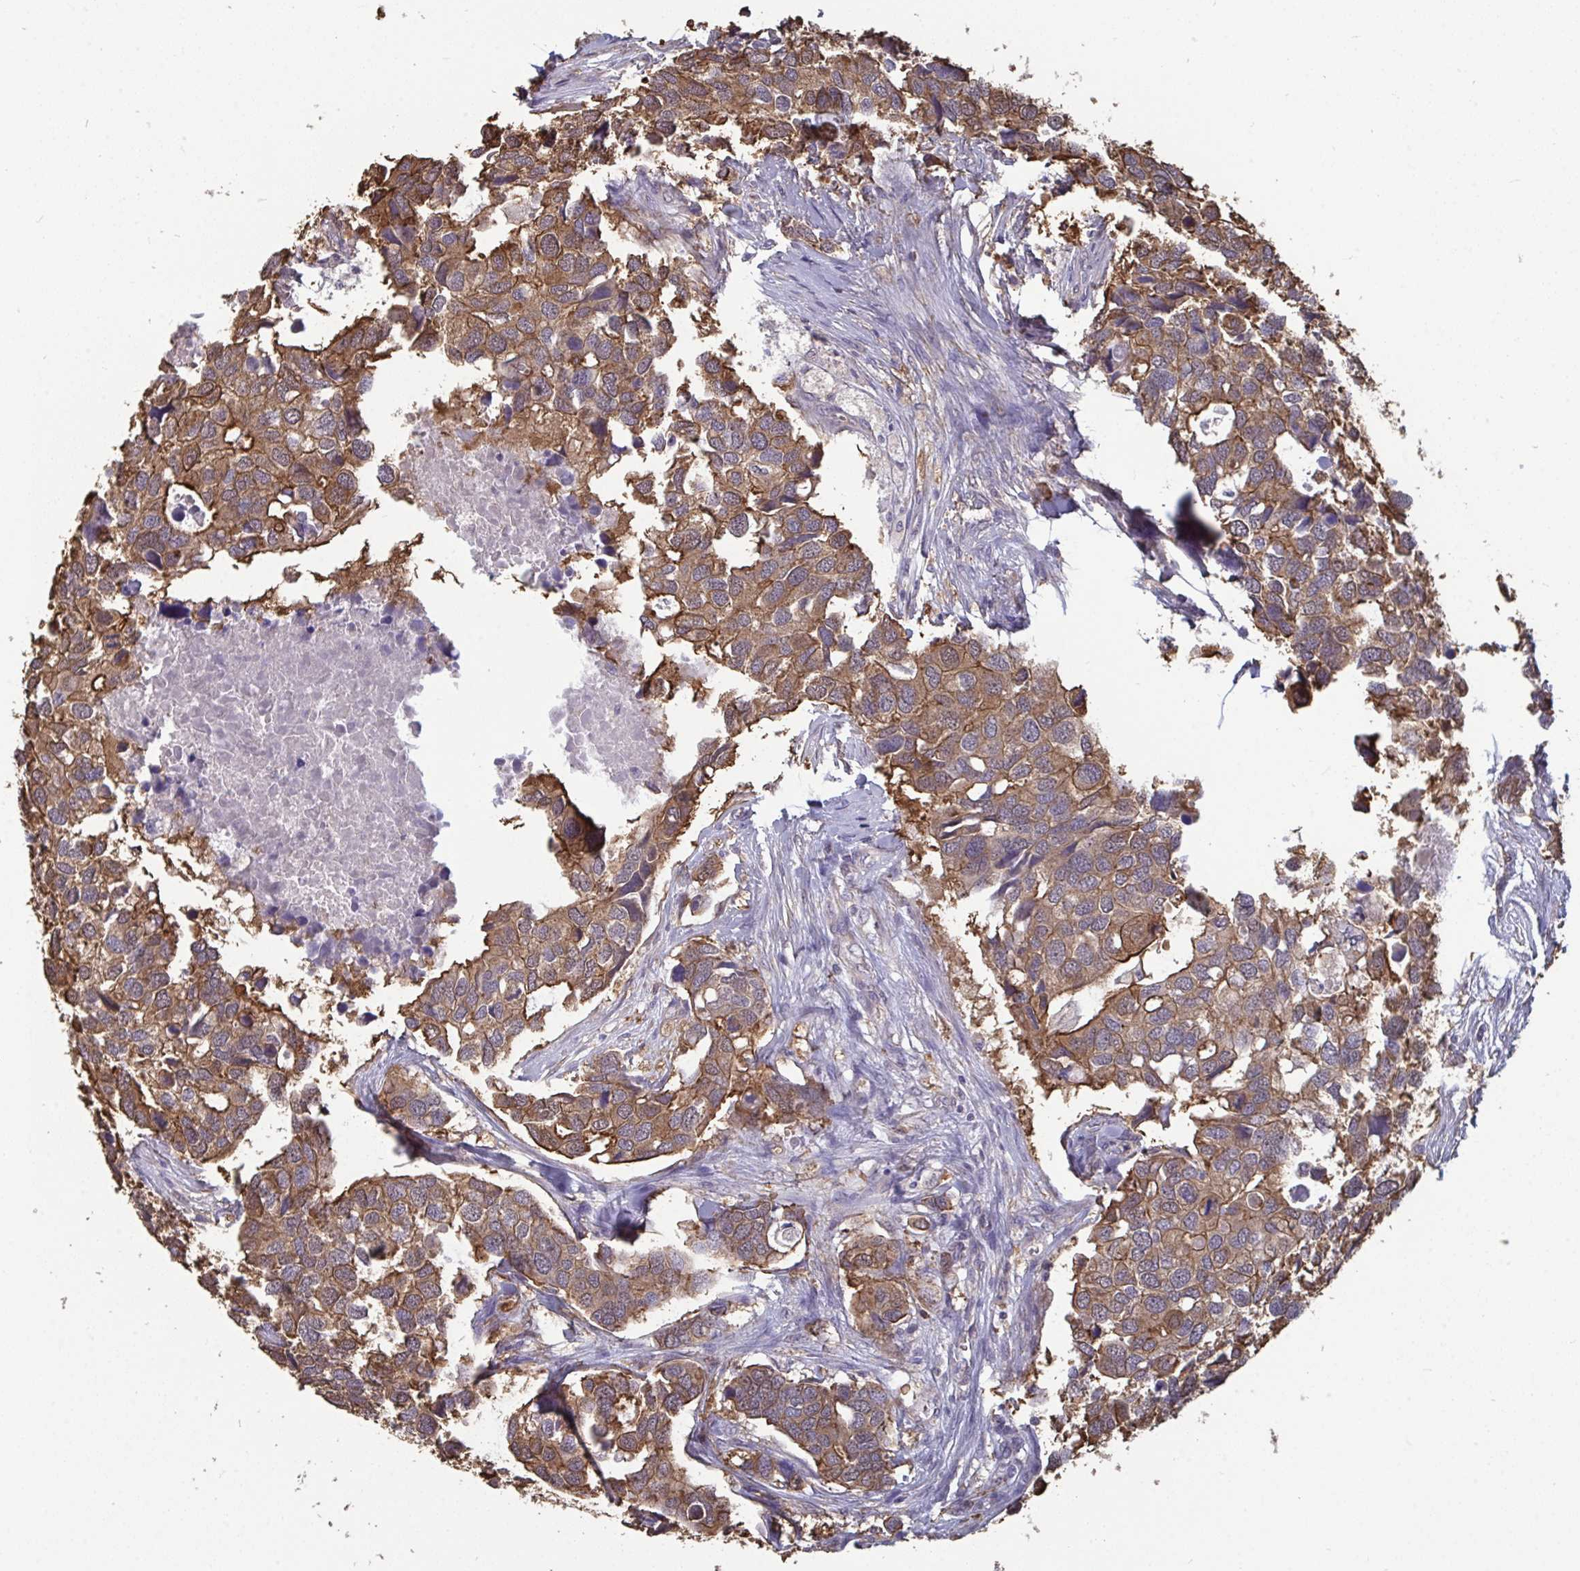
{"staining": {"intensity": "moderate", "quantity": "25%-75%", "location": "cytoplasmic/membranous"}, "tissue": "breast cancer", "cell_type": "Tumor cells", "image_type": "cancer", "snomed": [{"axis": "morphology", "description": "Duct carcinoma"}, {"axis": "topography", "description": "Breast"}], "caption": "This image shows immunohistochemistry staining of infiltrating ductal carcinoma (breast), with medium moderate cytoplasmic/membranous expression in about 25%-75% of tumor cells.", "gene": "ISCU", "patient": {"sex": "female", "age": 83}}